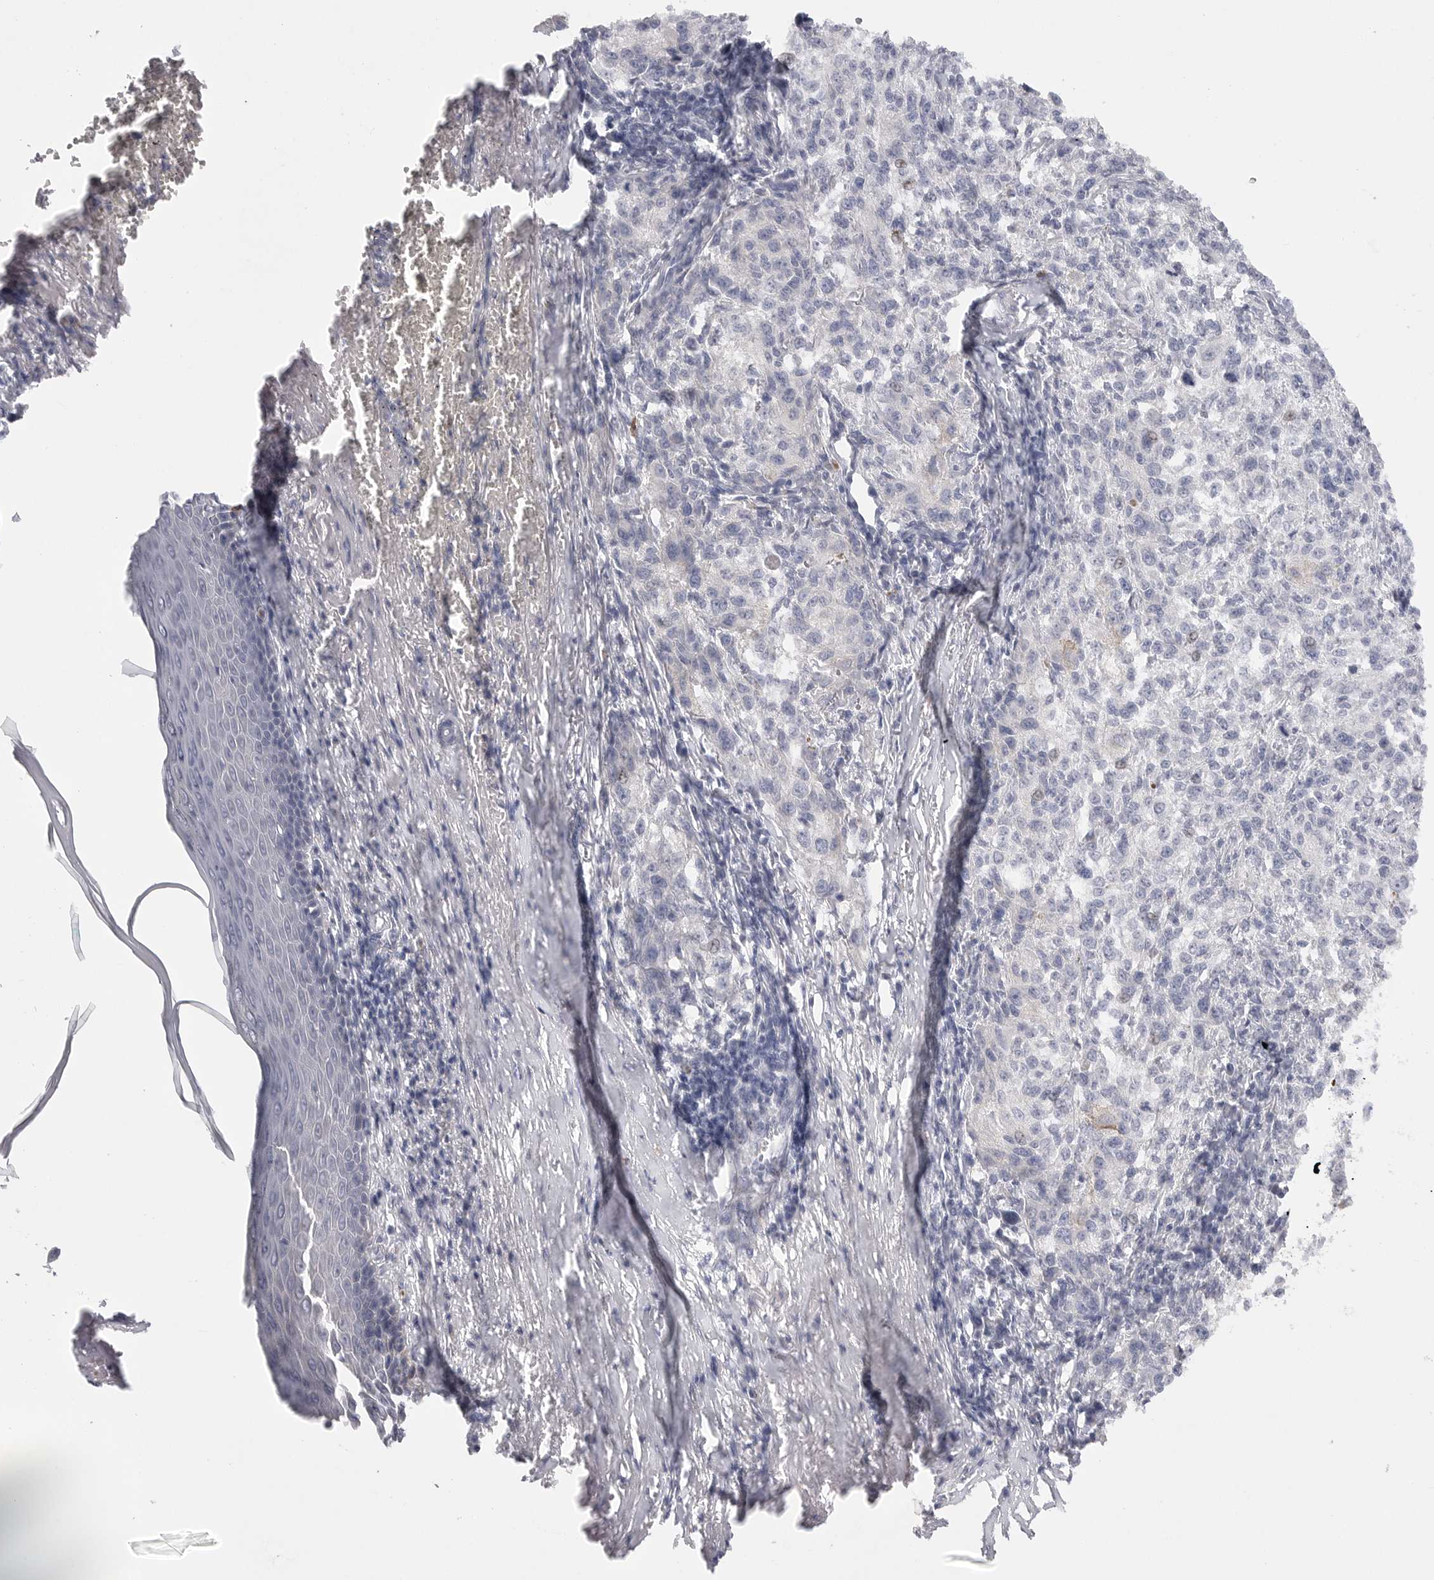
{"staining": {"intensity": "negative", "quantity": "none", "location": "none"}, "tissue": "melanoma", "cell_type": "Tumor cells", "image_type": "cancer", "snomed": [{"axis": "morphology", "description": "Necrosis, NOS"}, {"axis": "morphology", "description": "Malignant melanoma, NOS"}, {"axis": "topography", "description": "Skin"}], "caption": "A histopathology image of human melanoma is negative for staining in tumor cells.", "gene": "ELP3", "patient": {"sex": "female", "age": 87}}